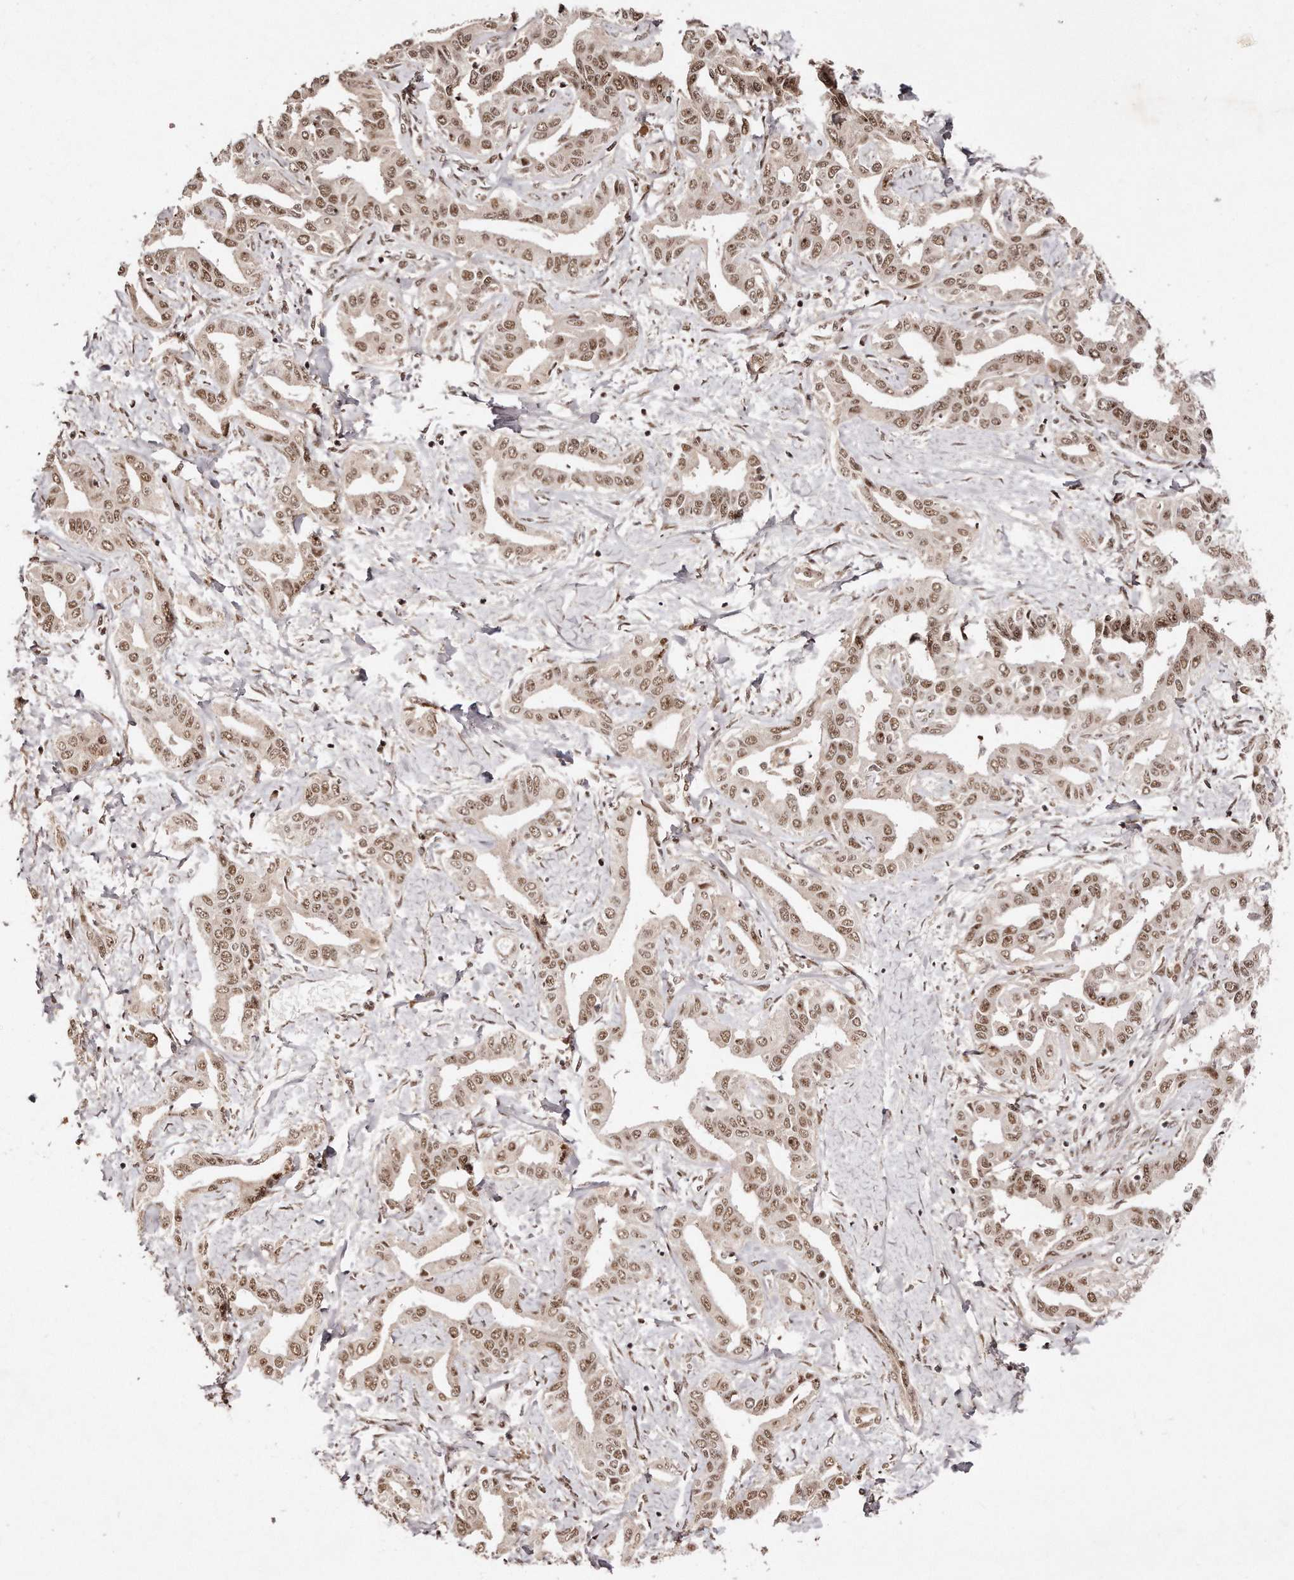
{"staining": {"intensity": "moderate", "quantity": ">75%", "location": "nuclear"}, "tissue": "liver cancer", "cell_type": "Tumor cells", "image_type": "cancer", "snomed": [{"axis": "morphology", "description": "Cholangiocarcinoma"}, {"axis": "topography", "description": "Liver"}], "caption": "Liver cancer was stained to show a protein in brown. There is medium levels of moderate nuclear staining in about >75% of tumor cells. (brown staining indicates protein expression, while blue staining denotes nuclei).", "gene": "SOX4", "patient": {"sex": "male", "age": 59}}